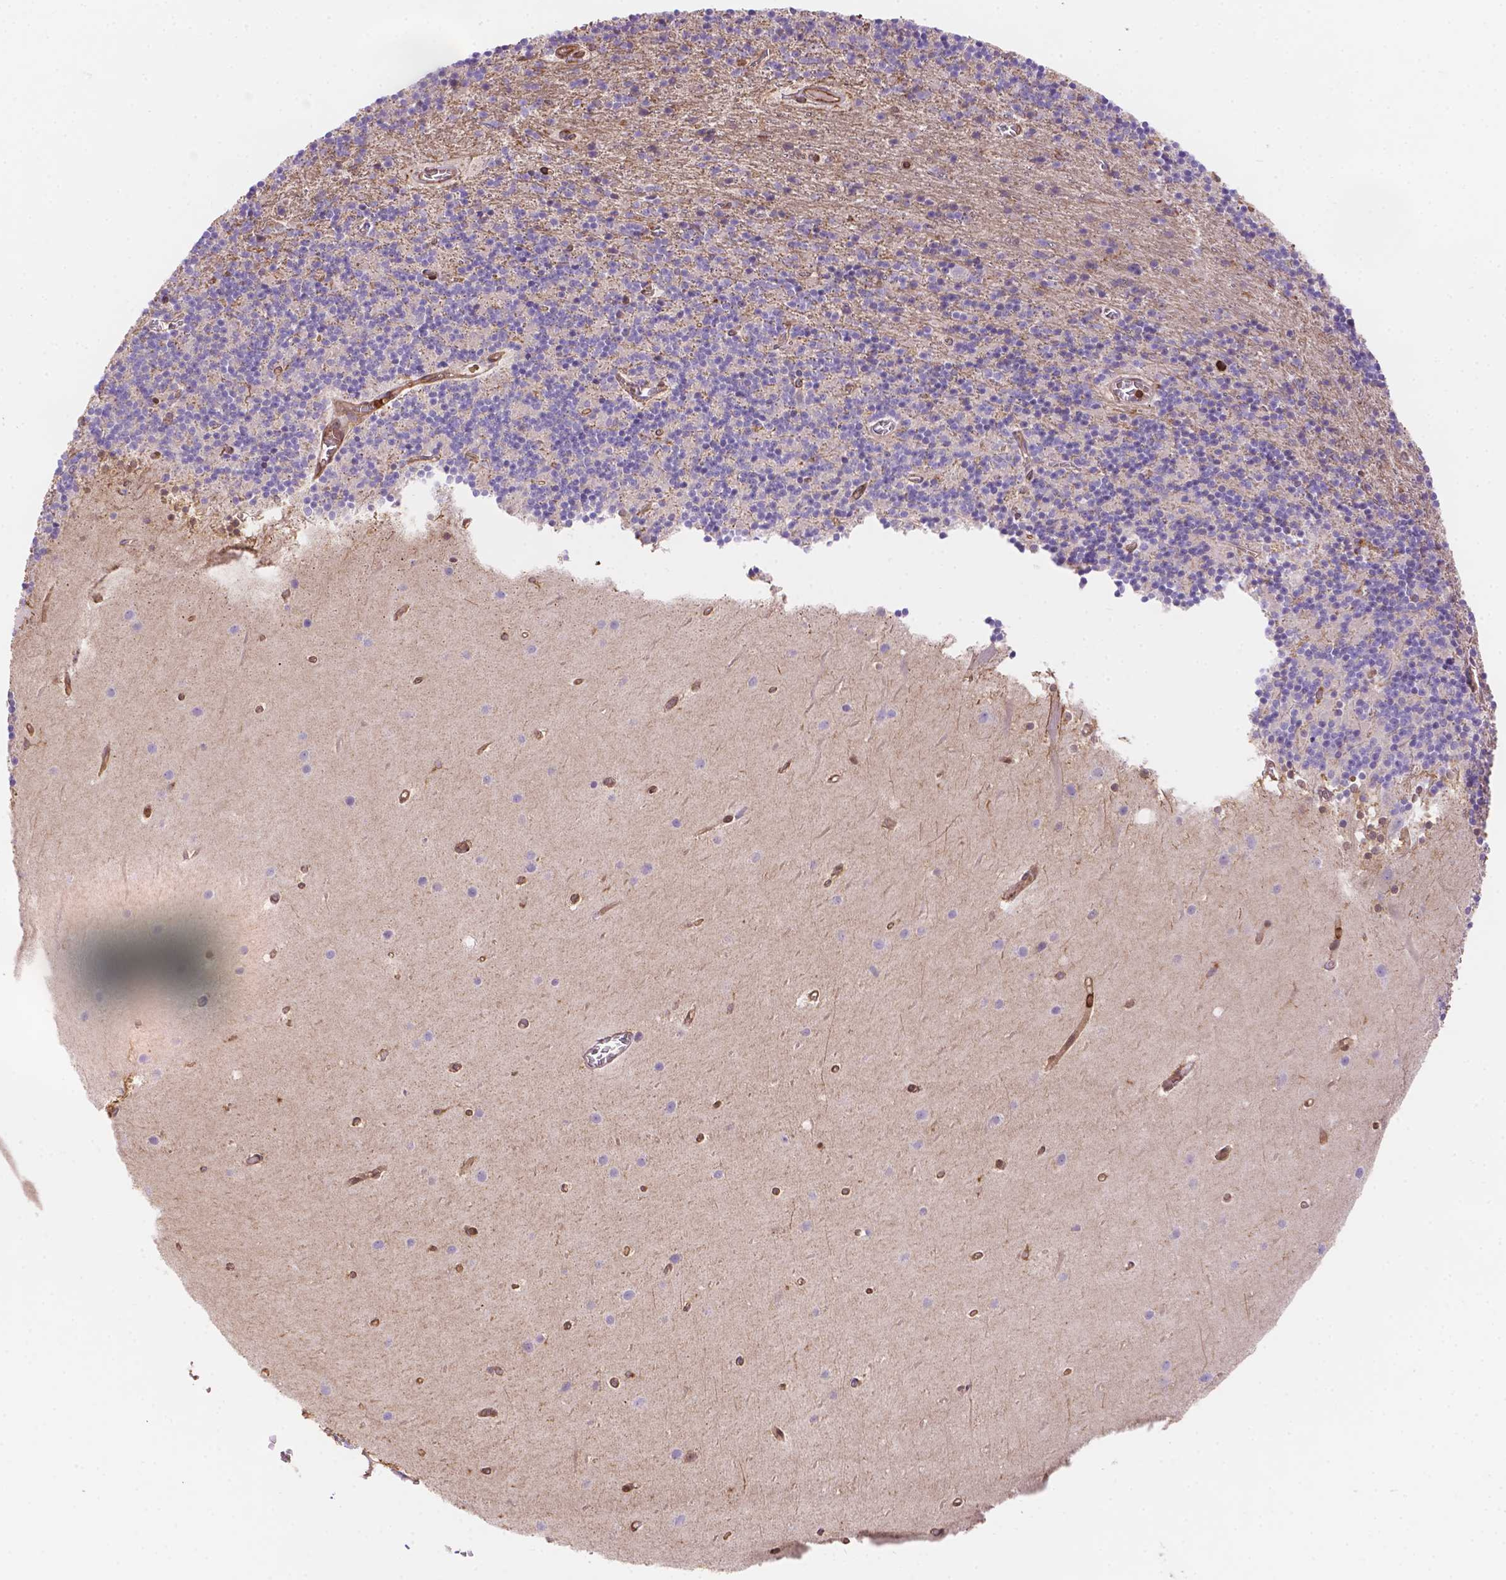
{"staining": {"intensity": "negative", "quantity": "none", "location": "none"}, "tissue": "cerebellum", "cell_type": "Cells in granular layer", "image_type": "normal", "snomed": [{"axis": "morphology", "description": "Normal tissue, NOS"}, {"axis": "topography", "description": "Cerebellum"}], "caption": "Cells in granular layer show no significant staining in benign cerebellum. The staining was performed using DAB to visualize the protein expression in brown, while the nuclei were stained in blue with hematoxylin (Magnification: 20x).", "gene": "DMWD", "patient": {"sex": "male", "age": 70}}